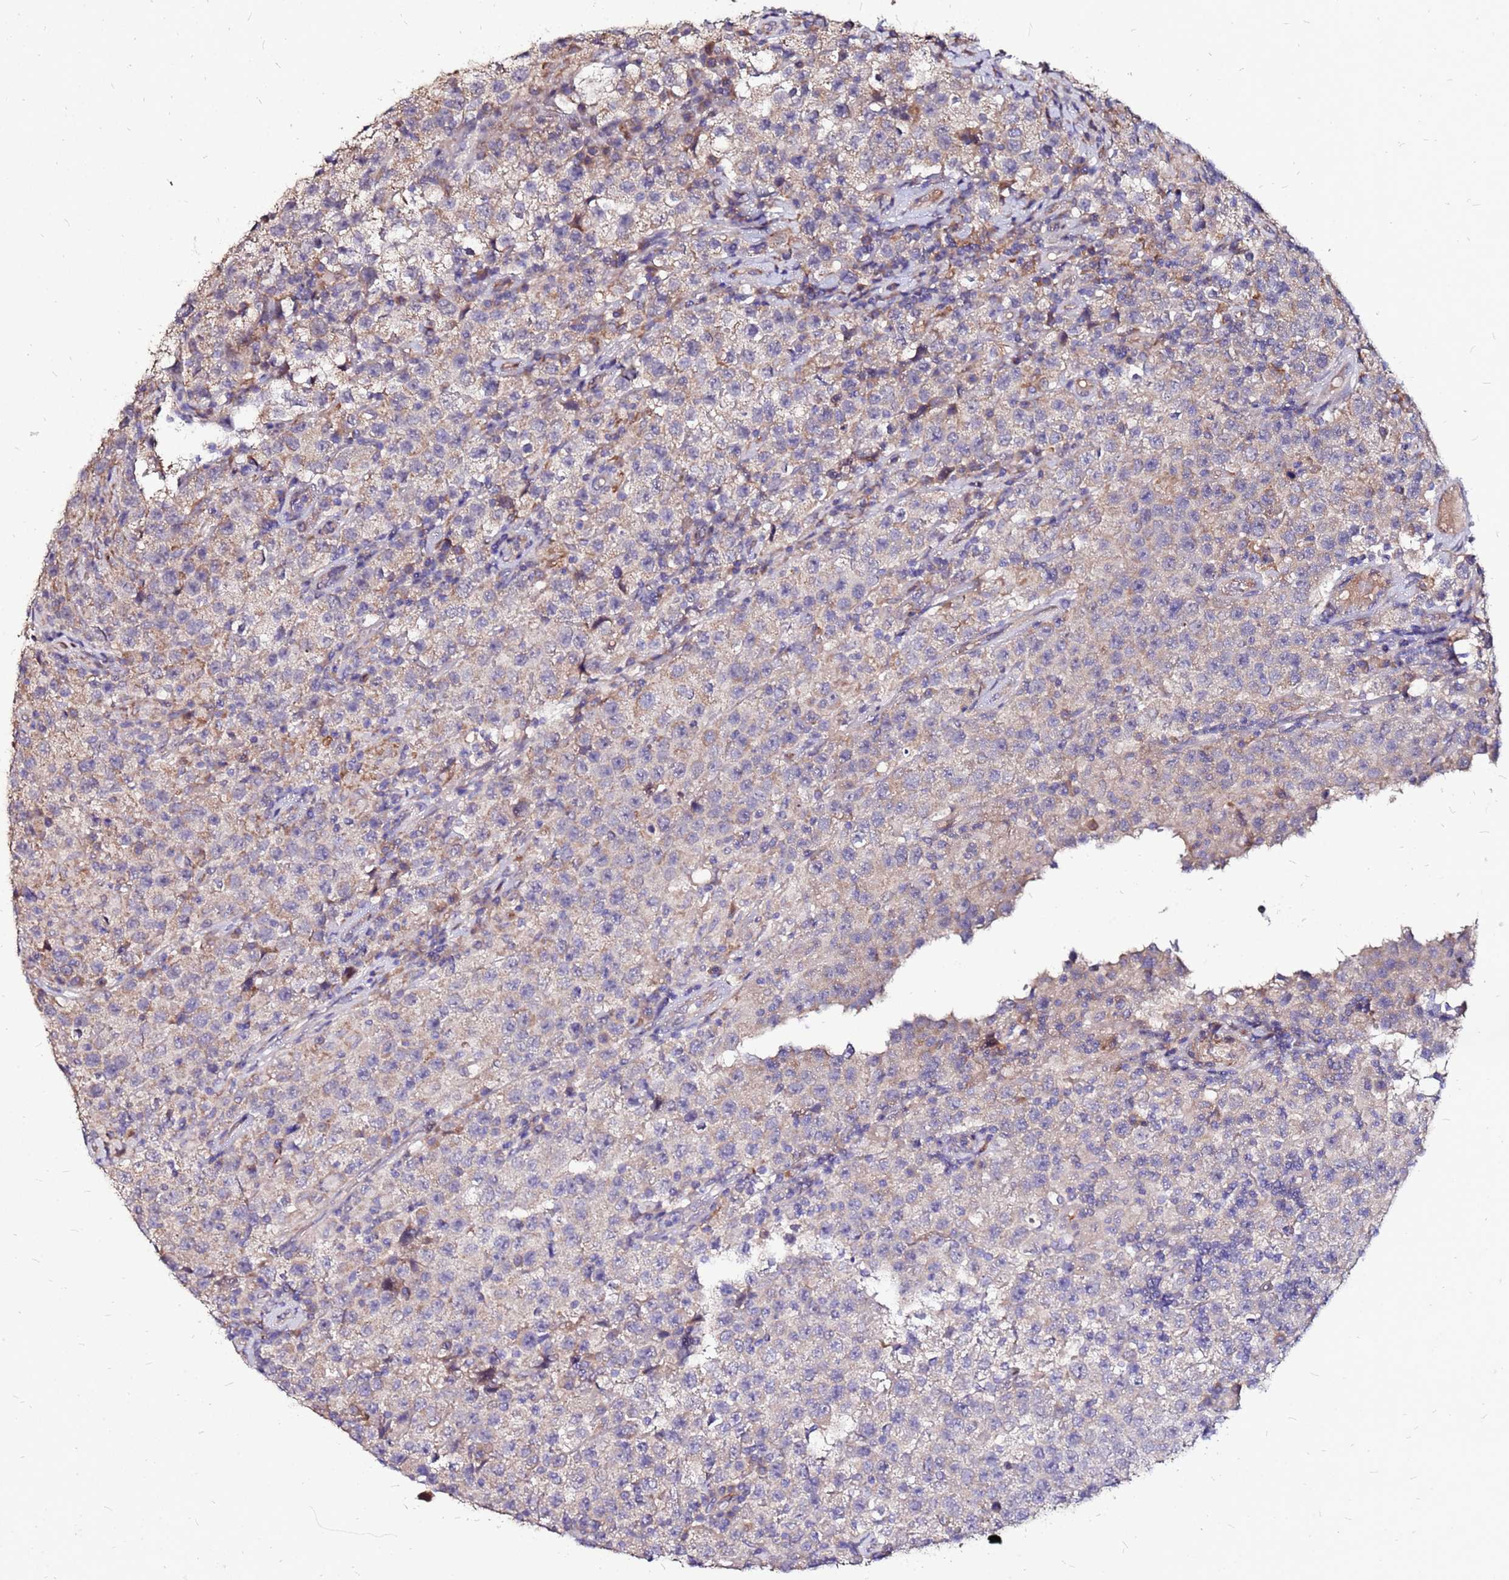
{"staining": {"intensity": "weak", "quantity": "25%-75%", "location": "cytoplasmic/membranous"}, "tissue": "testis cancer", "cell_type": "Tumor cells", "image_type": "cancer", "snomed": [{"axis": "morphology", "description": "Seminoma, NOS"}, {"axis": "morphology", "description": "Carcinoma, Embryonal, NOS"}, {"axis": "topography", "description": "Testis"}], "caption": "A brown stain shows weak cytoplasmic/membranous positivity of a protein in seminoma (testis) tumor cells. Using DAB (brown) and hematoxylin (blue) stains, captured at high magnification using brightfield microscopy.", "gene": "ARHGEF5", "patient": {"sex": "male", "age": 41}}